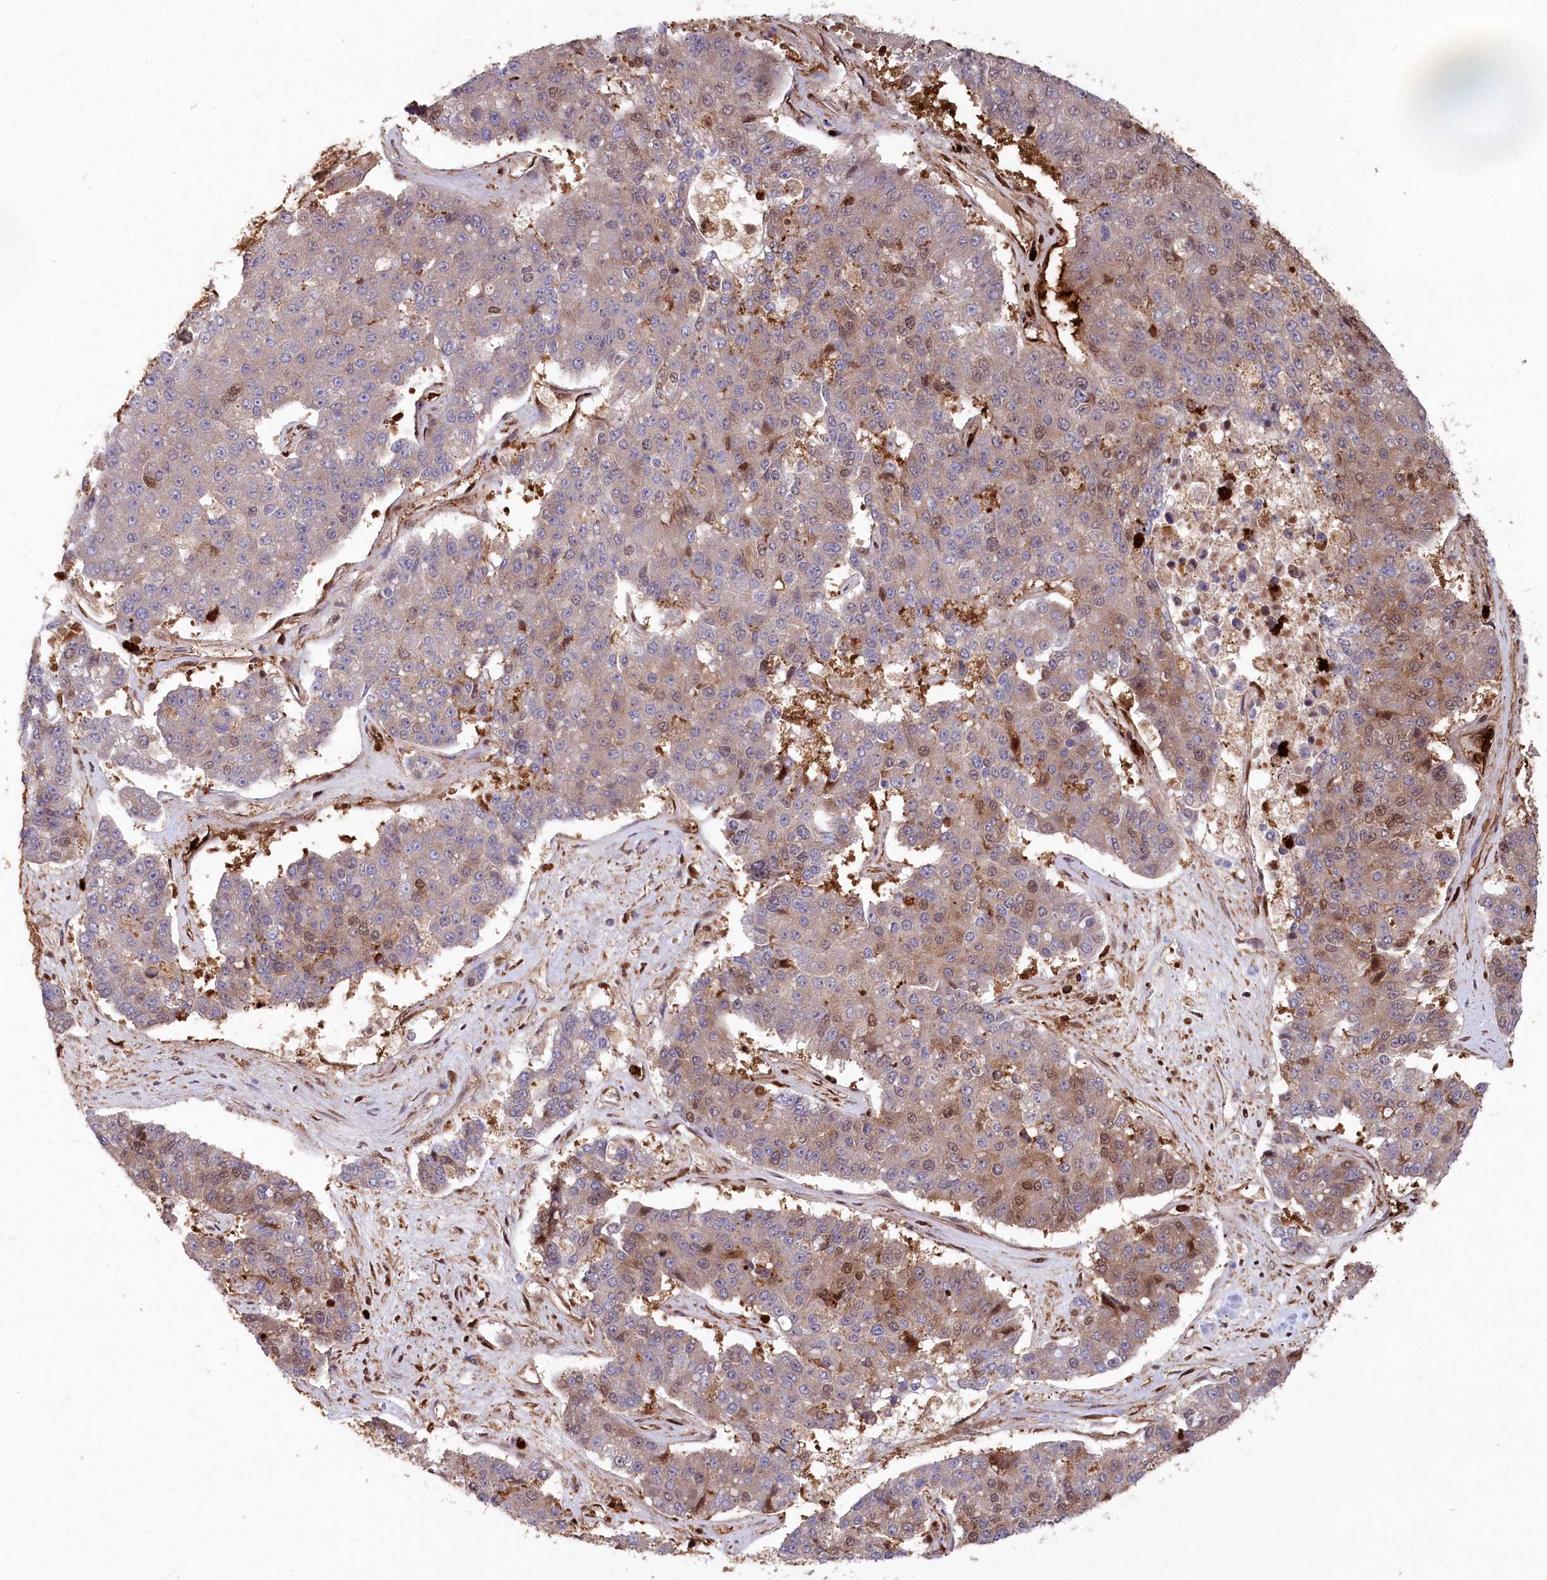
{"staining": {"intensity": "moderate", "quantity": "<25%", "location": "cytoplasmic/membranous,nuclear"}, "tissue": "pancreatic cancer", "cell_type": "Tumor cells", "image_type": "cancer", "snomed": [{"axis": "morphology", "description": "Adenocarcinoma, NOS"}, {"axis": "topography", "description": "Pancreas"}], "caption": "Immunohistochemistry (DAB (3,3'-diaminobenzidine)) staining of human pancreatic cancer reveals moderate cytoplasmic/membranous and nuclear protein positivity in about <25% of tumor cells. (DAB IHC with brightfield microscopy, high magnification).", "gene": "LSG1", "patient": {"sex": "male", "age": 50}}